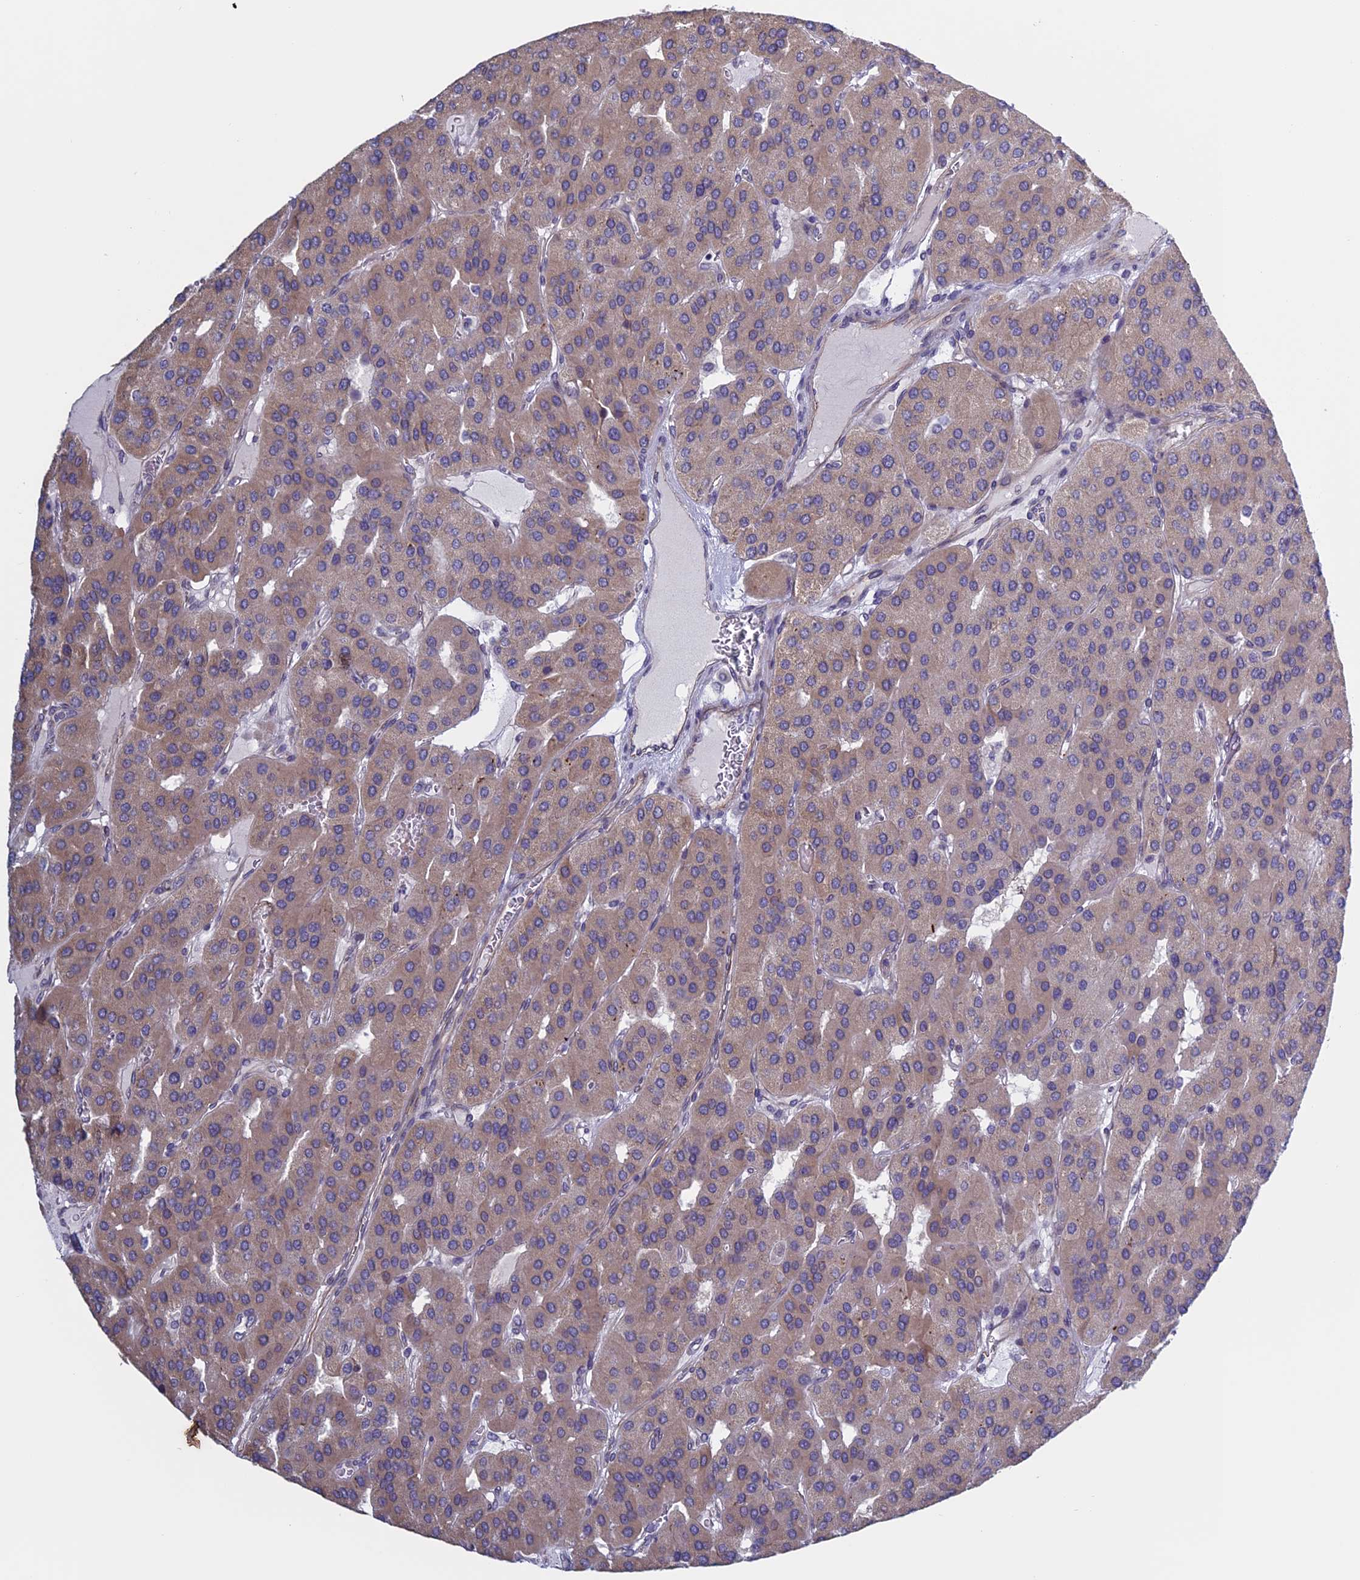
{"staining": {"intensity": "weak", "quantity": ">75%", "location": "cytoplasmic/membranous"}, "tissue": "parathyroid gland", "cell_type": "Glandular cells", "image_type": "normal", "snomed": [{"axis": "morphology", "description": "Normal tissue, NOS"}, {"axis": "morphology", "description": "Adenoma, NOS"}, {"axis": "topography", "description": "Parathyroid gland"}], "caption": "Immunohistochemical staining of unremarkable human parathyroid gland exhibits >75% levels of weak cytoplasmic/membranous protein staining in approximately >75% of glandular cells. (Stains: DAB (3,3'-diaminobenzidine) in brown, nuclei in blue, Microscopy: brightfield microscopy at high magnification).", "gene": "BCL2L10", "patient": {"sex": "female", "age": 86}}